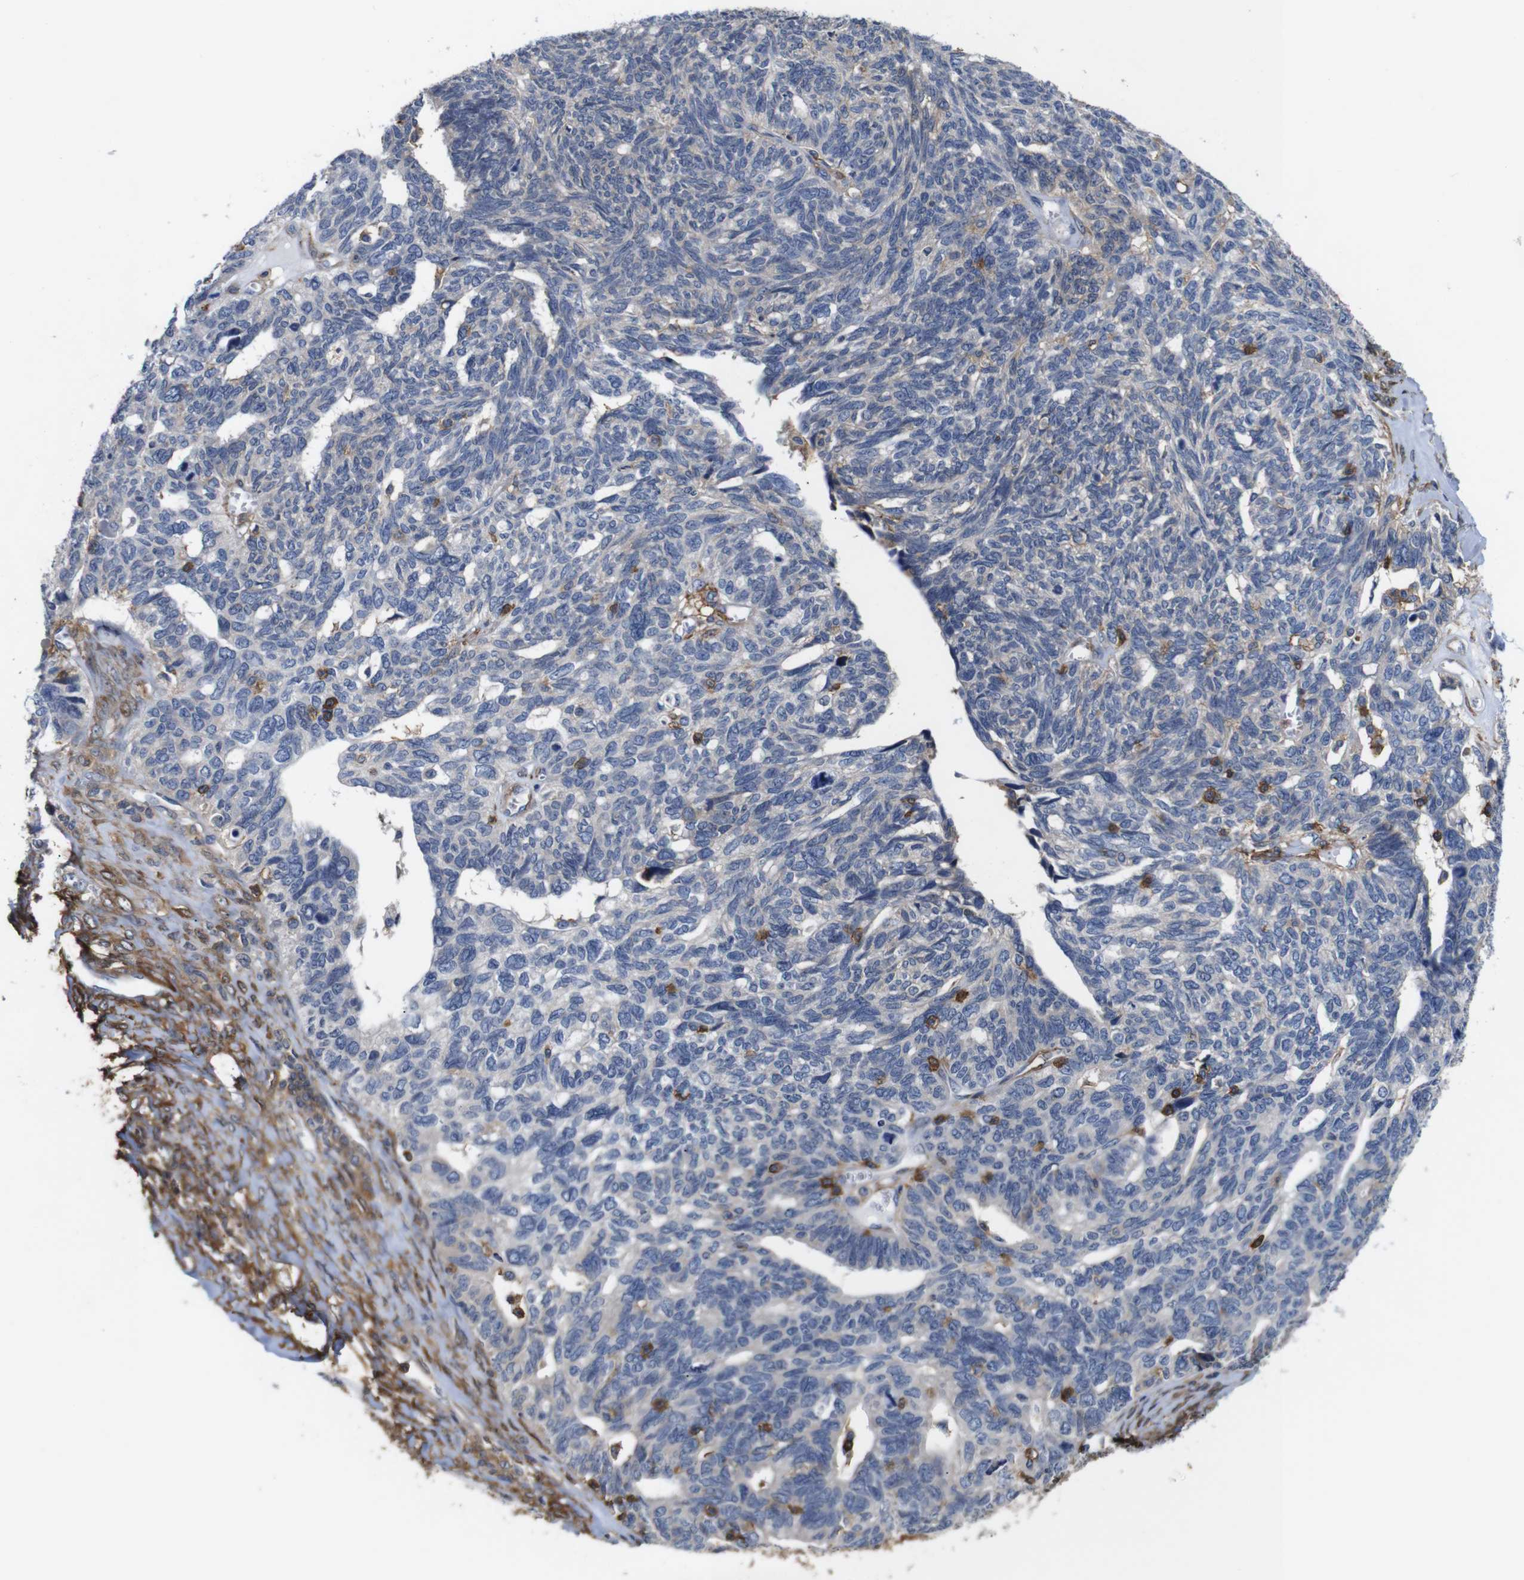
{"staining": {"intensity": "moderate", "quantity": "<25%", "location": "cytoplasmic/membranous"}, "tissue": "ovarian cancer", "cell_type": "Tumor cells", "image_type": "cancer", "snomed": [{"axis": "morphology", "description": "Cystadenocarcinoma, serous, NOS"}, {"axis": "topography", "description": "Ovary"}], "caption": "Immunohistochemistry (IHC) of ovarian cancer demonstrates low levels of moderate cytoplasmic/membranous positivity in approximately <25% of tumor cells.", "gene": "PI4KA", "patient": {"sex": "female", "age": 79}}